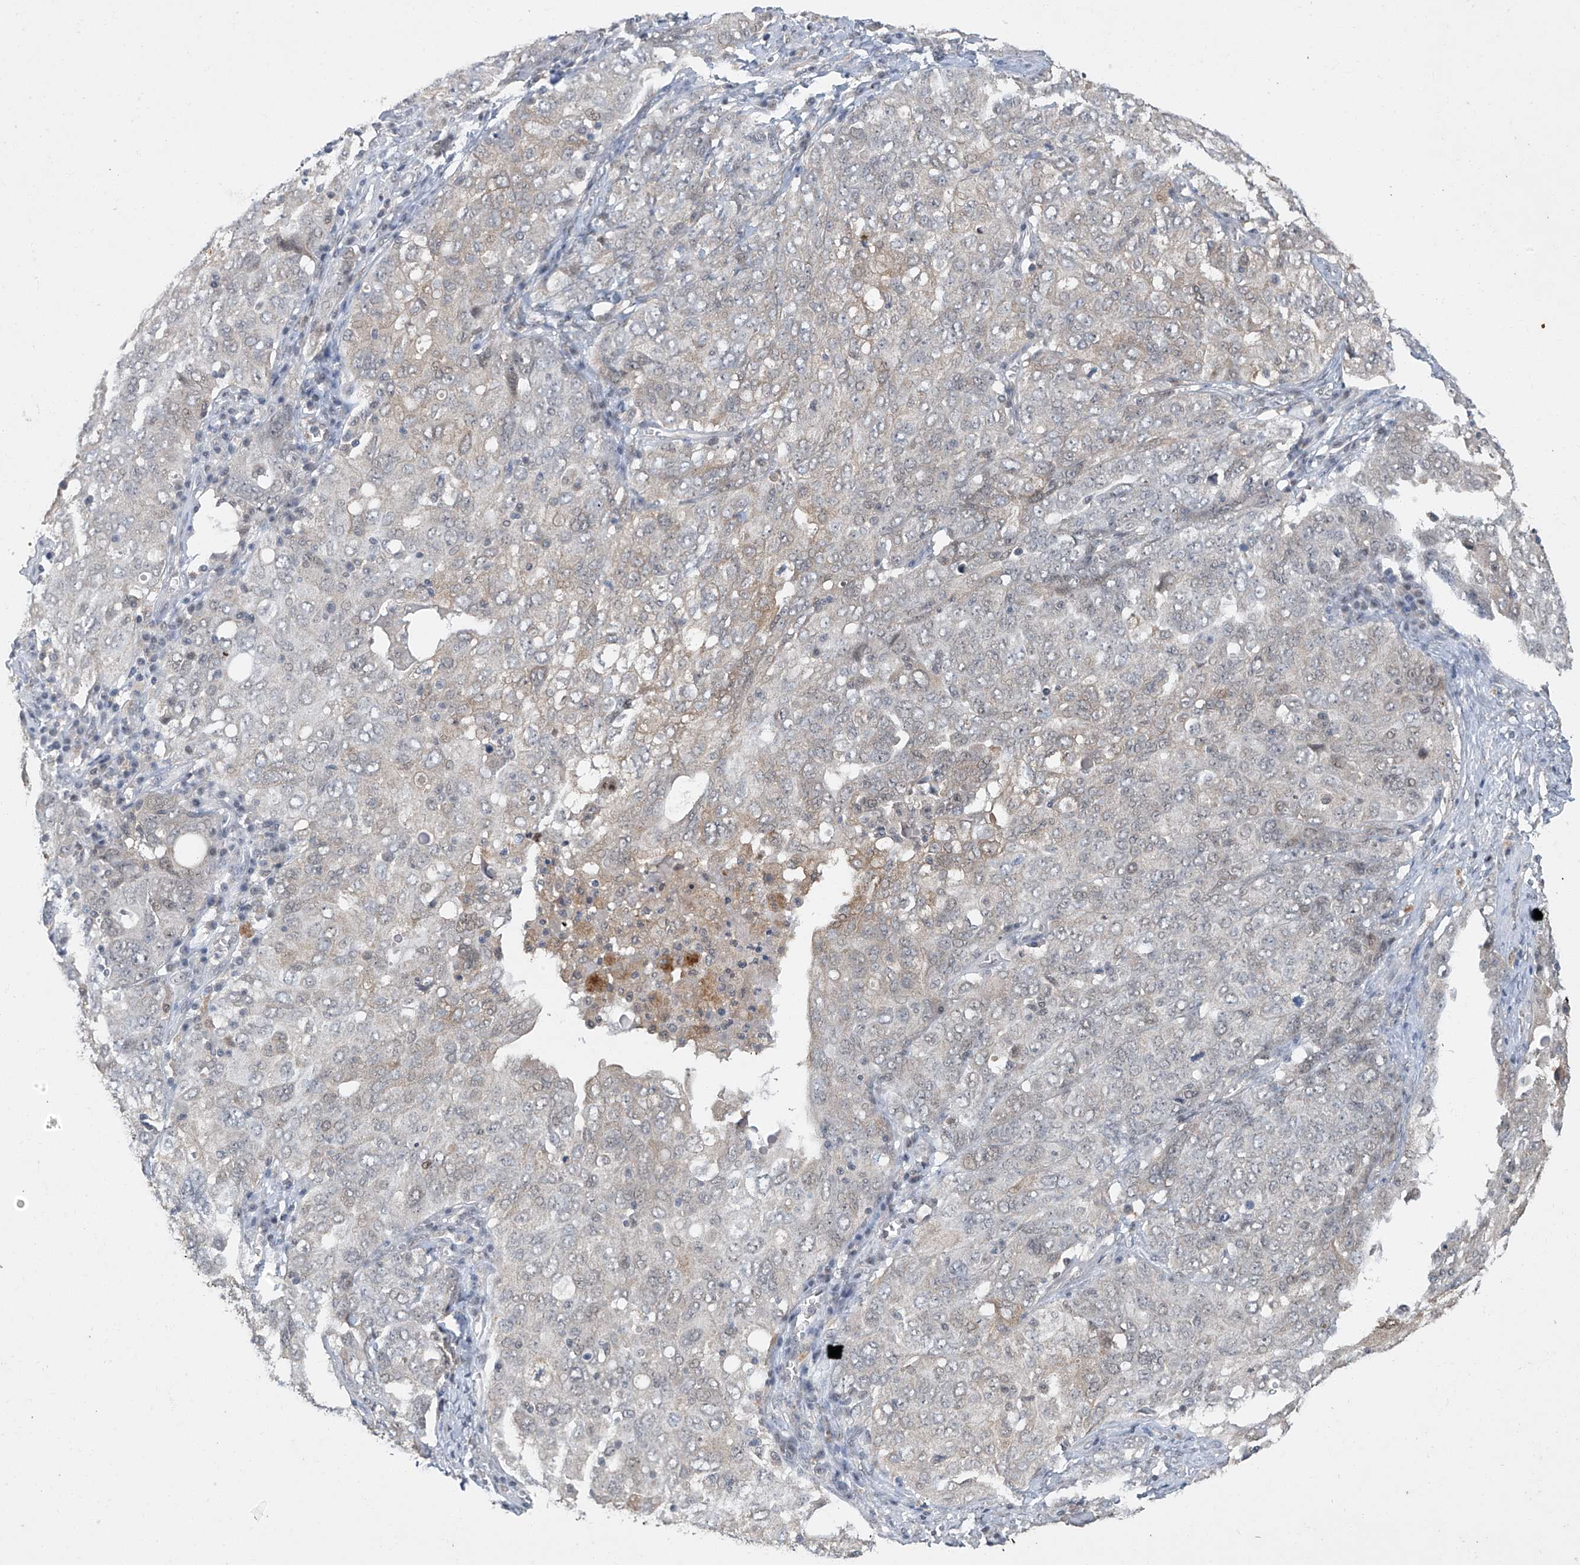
{"staining": {"intensity": "negative", "quantity": "none", "location": "none"}, "tissue": "ovarian cancer", "cell_type": "Tumor cells", "image_type": "cancer", "snomed": [{"axis": "morphology", "description": "Carcinoma, endometroid"}, {"axis": "topography", "description": "Ovary"}], "caption": "Image shows no protein positivity in tumor cells of ovarian cancer tissue.", "gene": "TAF8", "patient": {"sex": "female", "age": 62}}